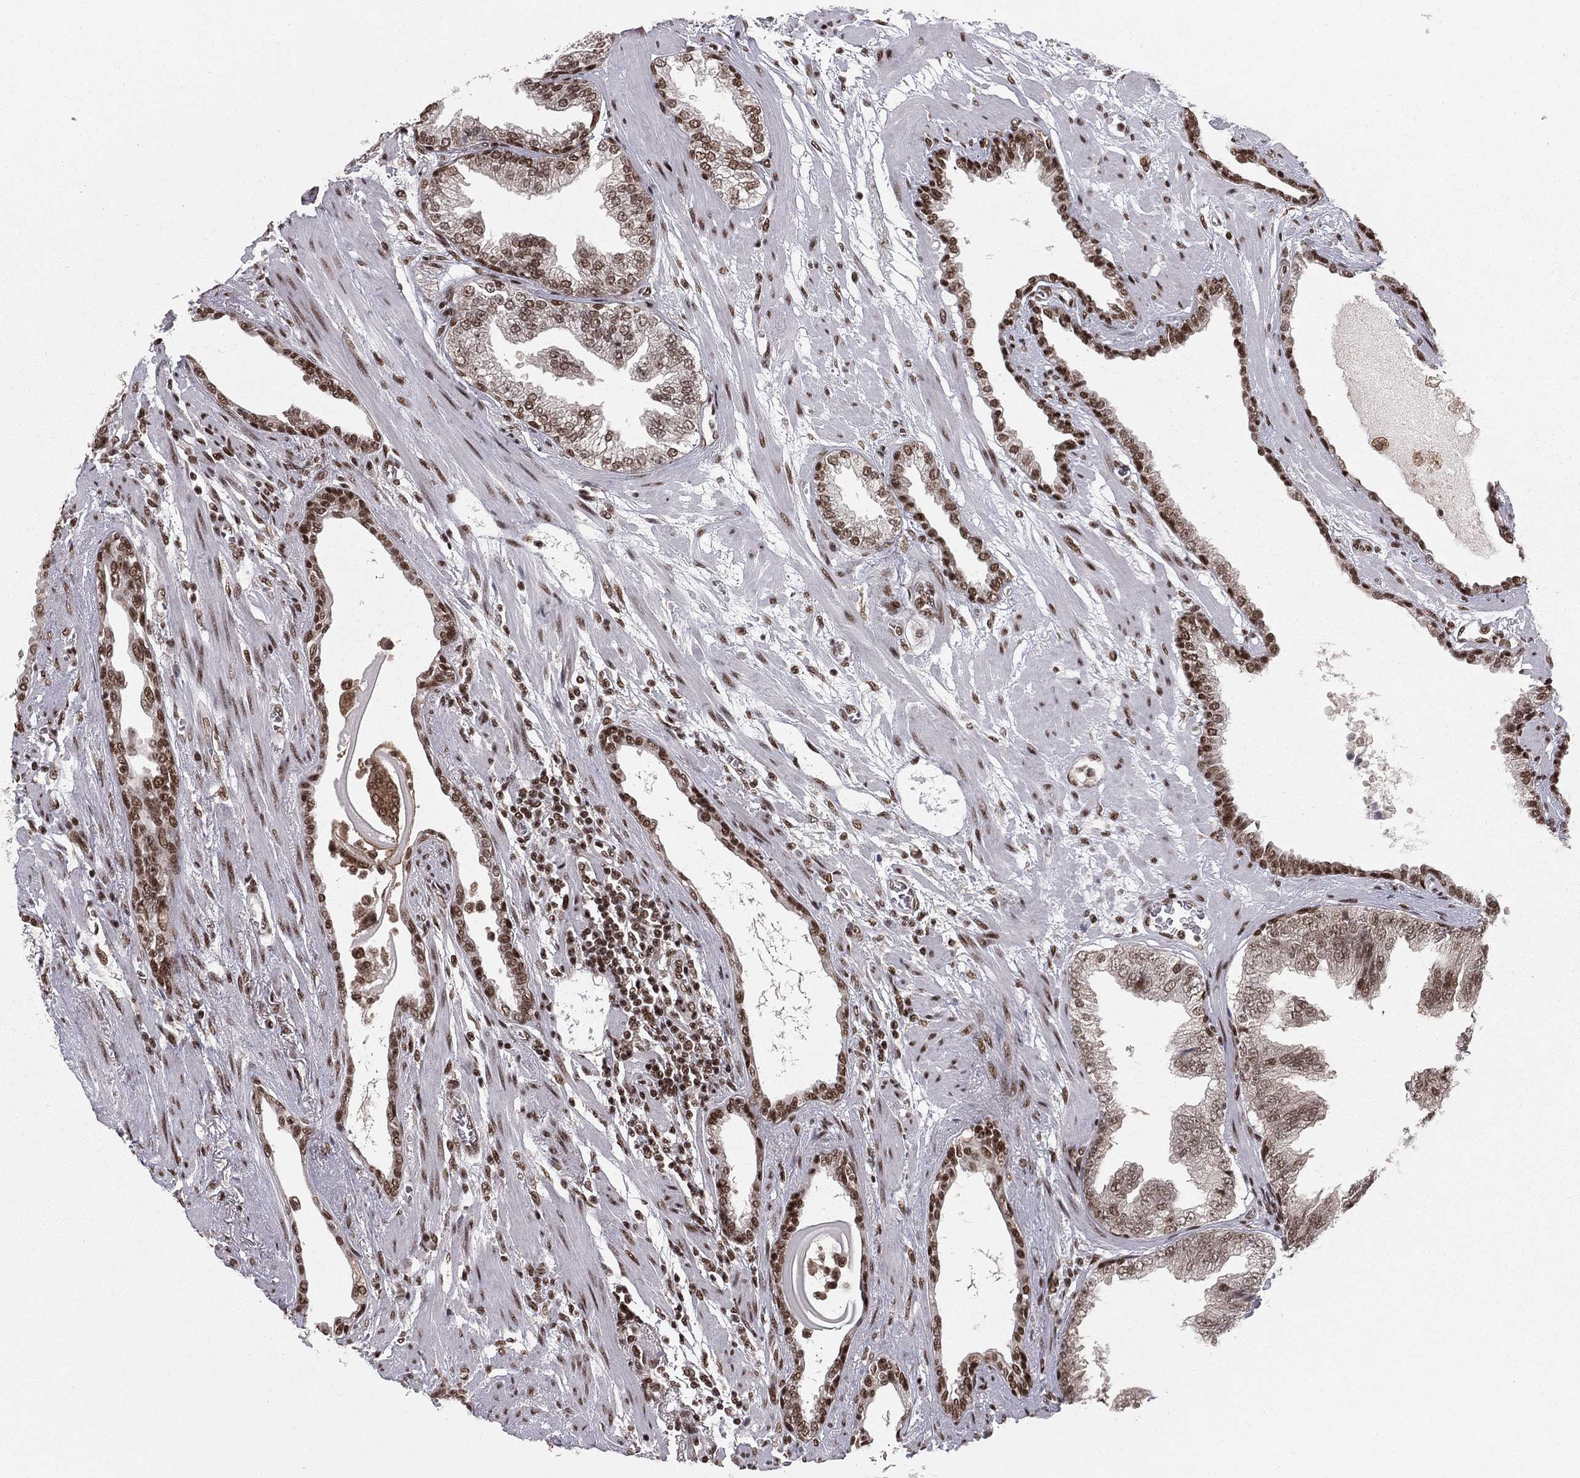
{"staining": {"intensity": "moderate", "quantity": "<25%", "location": "nuclear"}, "tissue": "prostate cancer", "cell_type": "Tumor cells", "image_type": "cancer", "snomed": [{"axis": "morphology", "description": "Adenocarcinoma, Low grade"}, {"axis": "topography", "description": "Prostate"}], "caption": "Immunohistochemistry (IHC) histopathology image of human adenocarcinoma (low-grade) (prostate) stained for a protein (brown), which demonstrates low levels of moderate nuclear staining in approximately <25% of tumor cells.", "gene": "NFYB", "patient": {"sex": "male", "age": 69}}